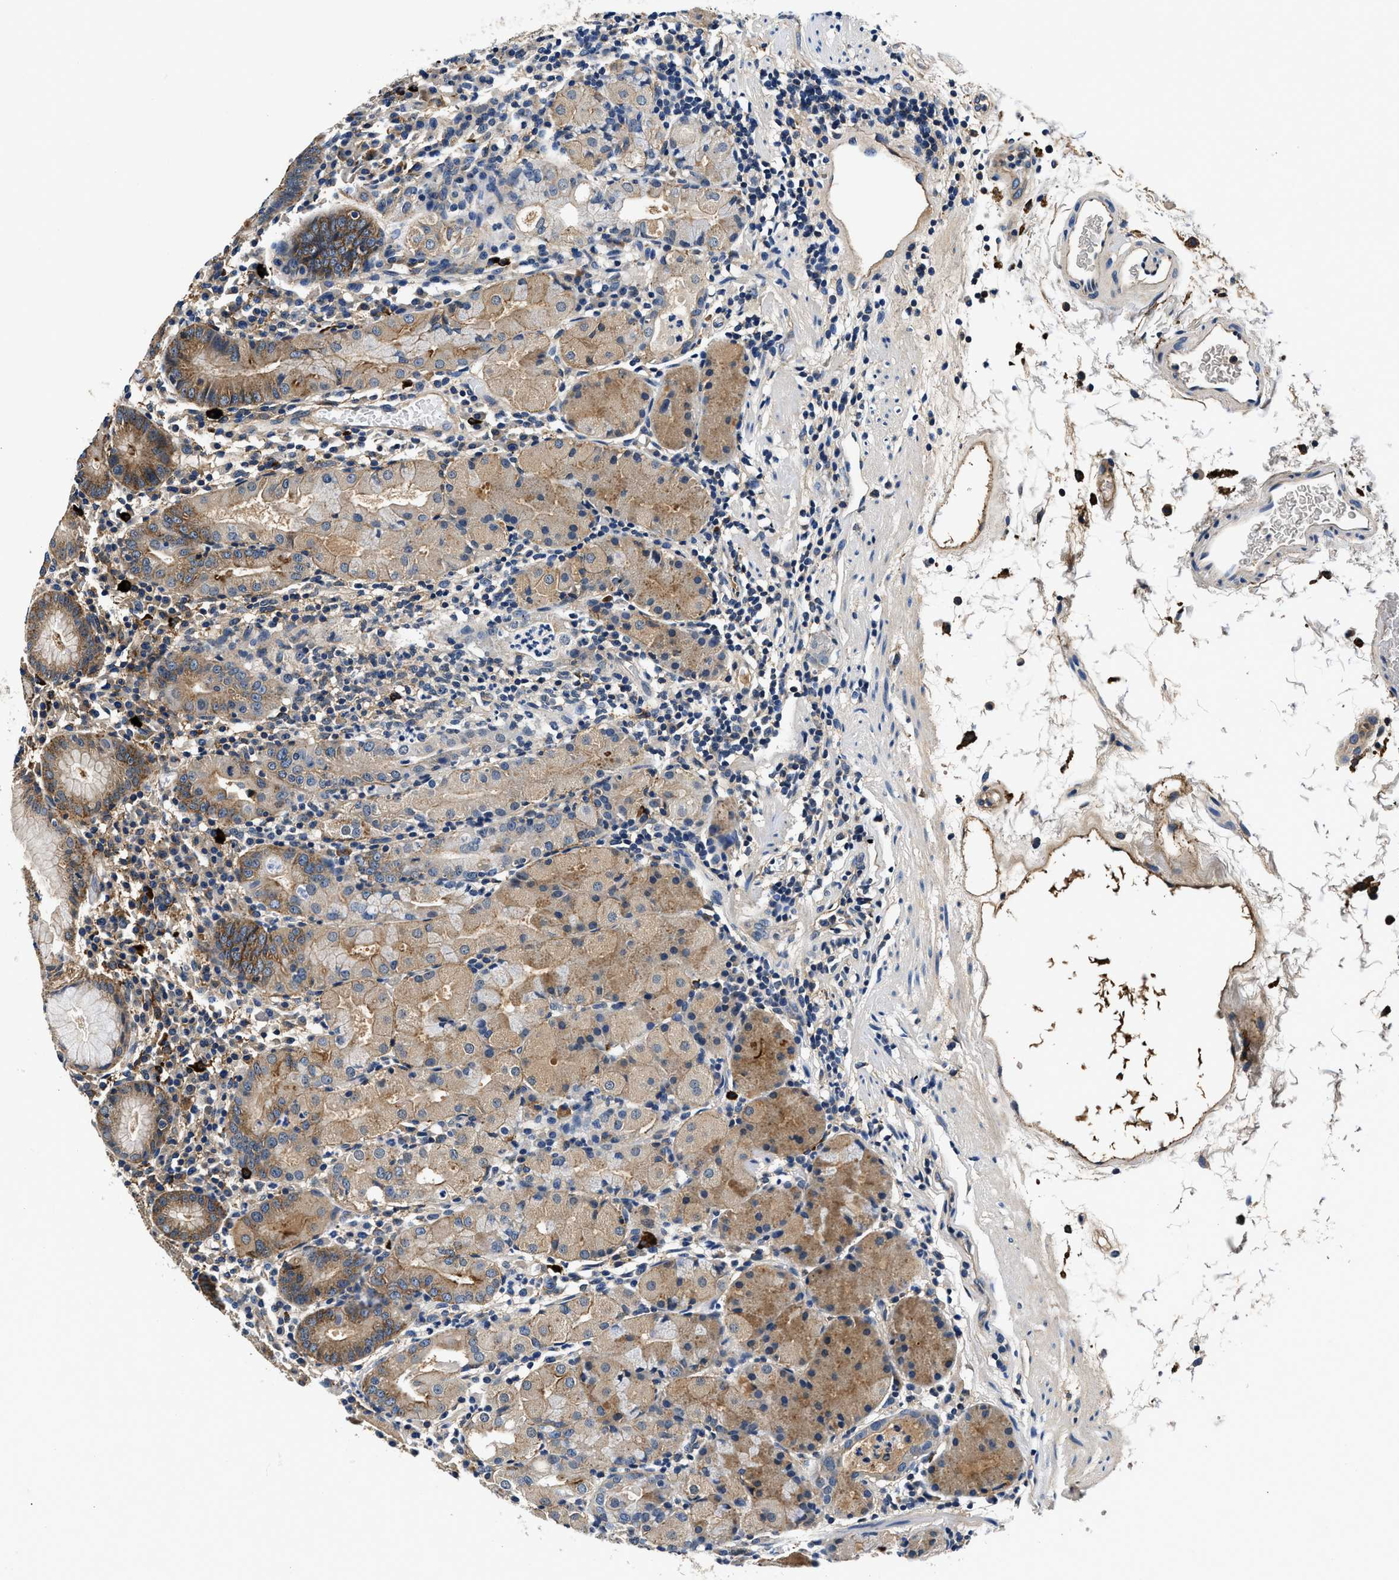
{"staining": {"intensity": "moderate", "quantity": "25%-75%", "location": "cytoplasmic/membranous"}, "tissue": "stomach", "cell_type": "Glandular cells", "image_type": "normal", "snomed": [{"axis": "morphology", "description": "Normal tissue, NOS"}, {"axis": "topography", "description": "Stomach"}, {"axis": "topography", "description": "Stomach, lower"}], "caption": "Immunohistochemistry (IHC) (DAB (3,3'-diaminobenzidine)) staining of normal human stomach shows moderate cytoplasmic/membranous protein staining in about 25%-75% of glandular cells.", "gene": "ZFAND3", "patient": {"sex": "female", "age": 75}}